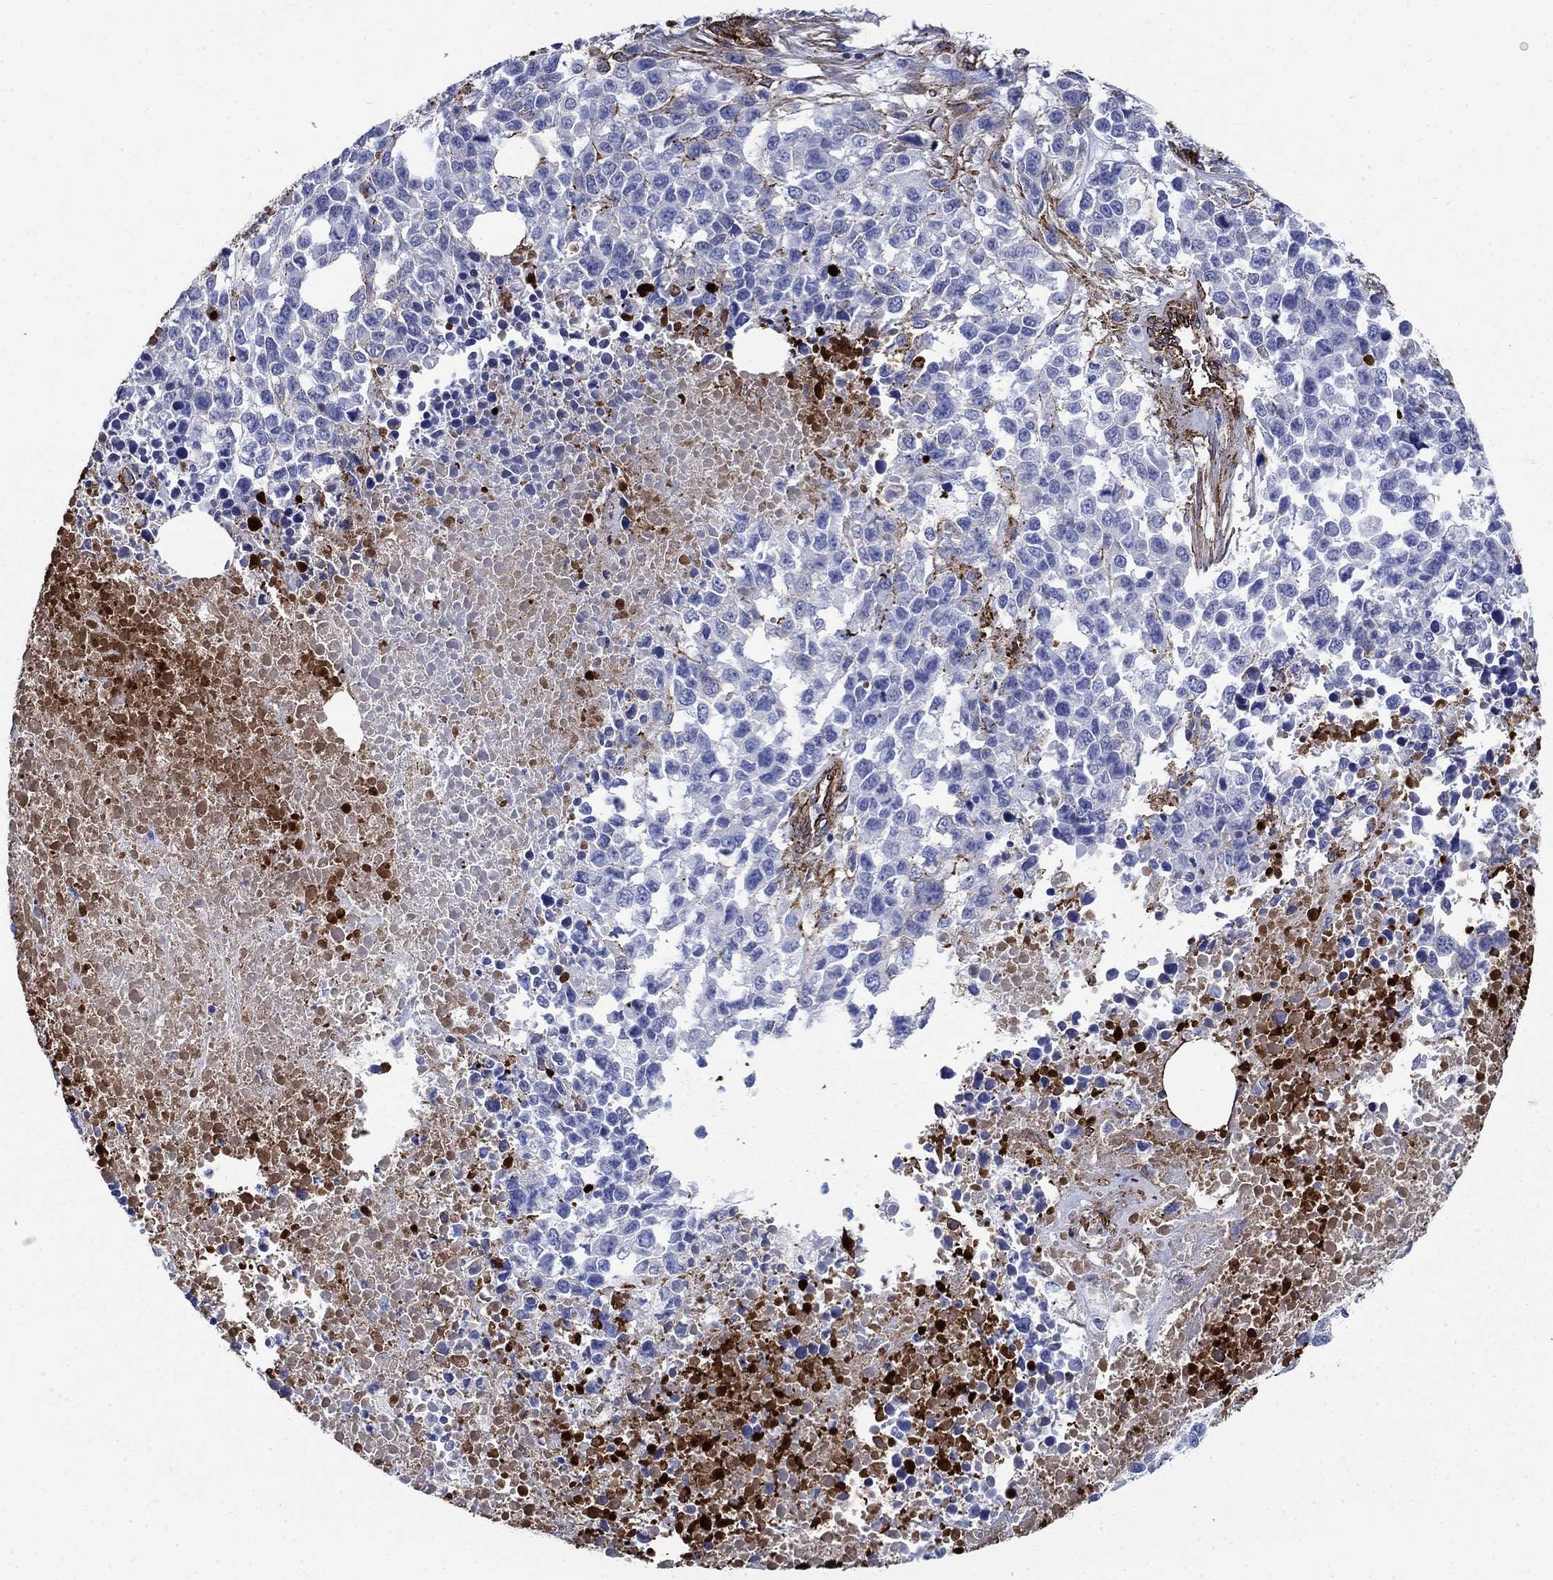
{"staining": {"intensity": "negative", "quantity": "none", "location": "none"}, "tissue": "melanoma", "cell_type": "Tumor cells", "image_type": "cancer", "snomed": [{"axis": "morphology", "description": "Malignant melanoma, Metastatic site"}, {"axis": "topography", "description": "Skin"}], "caption": "IHC histopathology image of neoplastic tissue: human malignant melanoma (metastatic site) stained with DAB (3,3'-diaminobenzidine) displays no significant protein expression in tumor cells.", "gene": "VTN", "patient": {"sex": "male", "age": 84}}